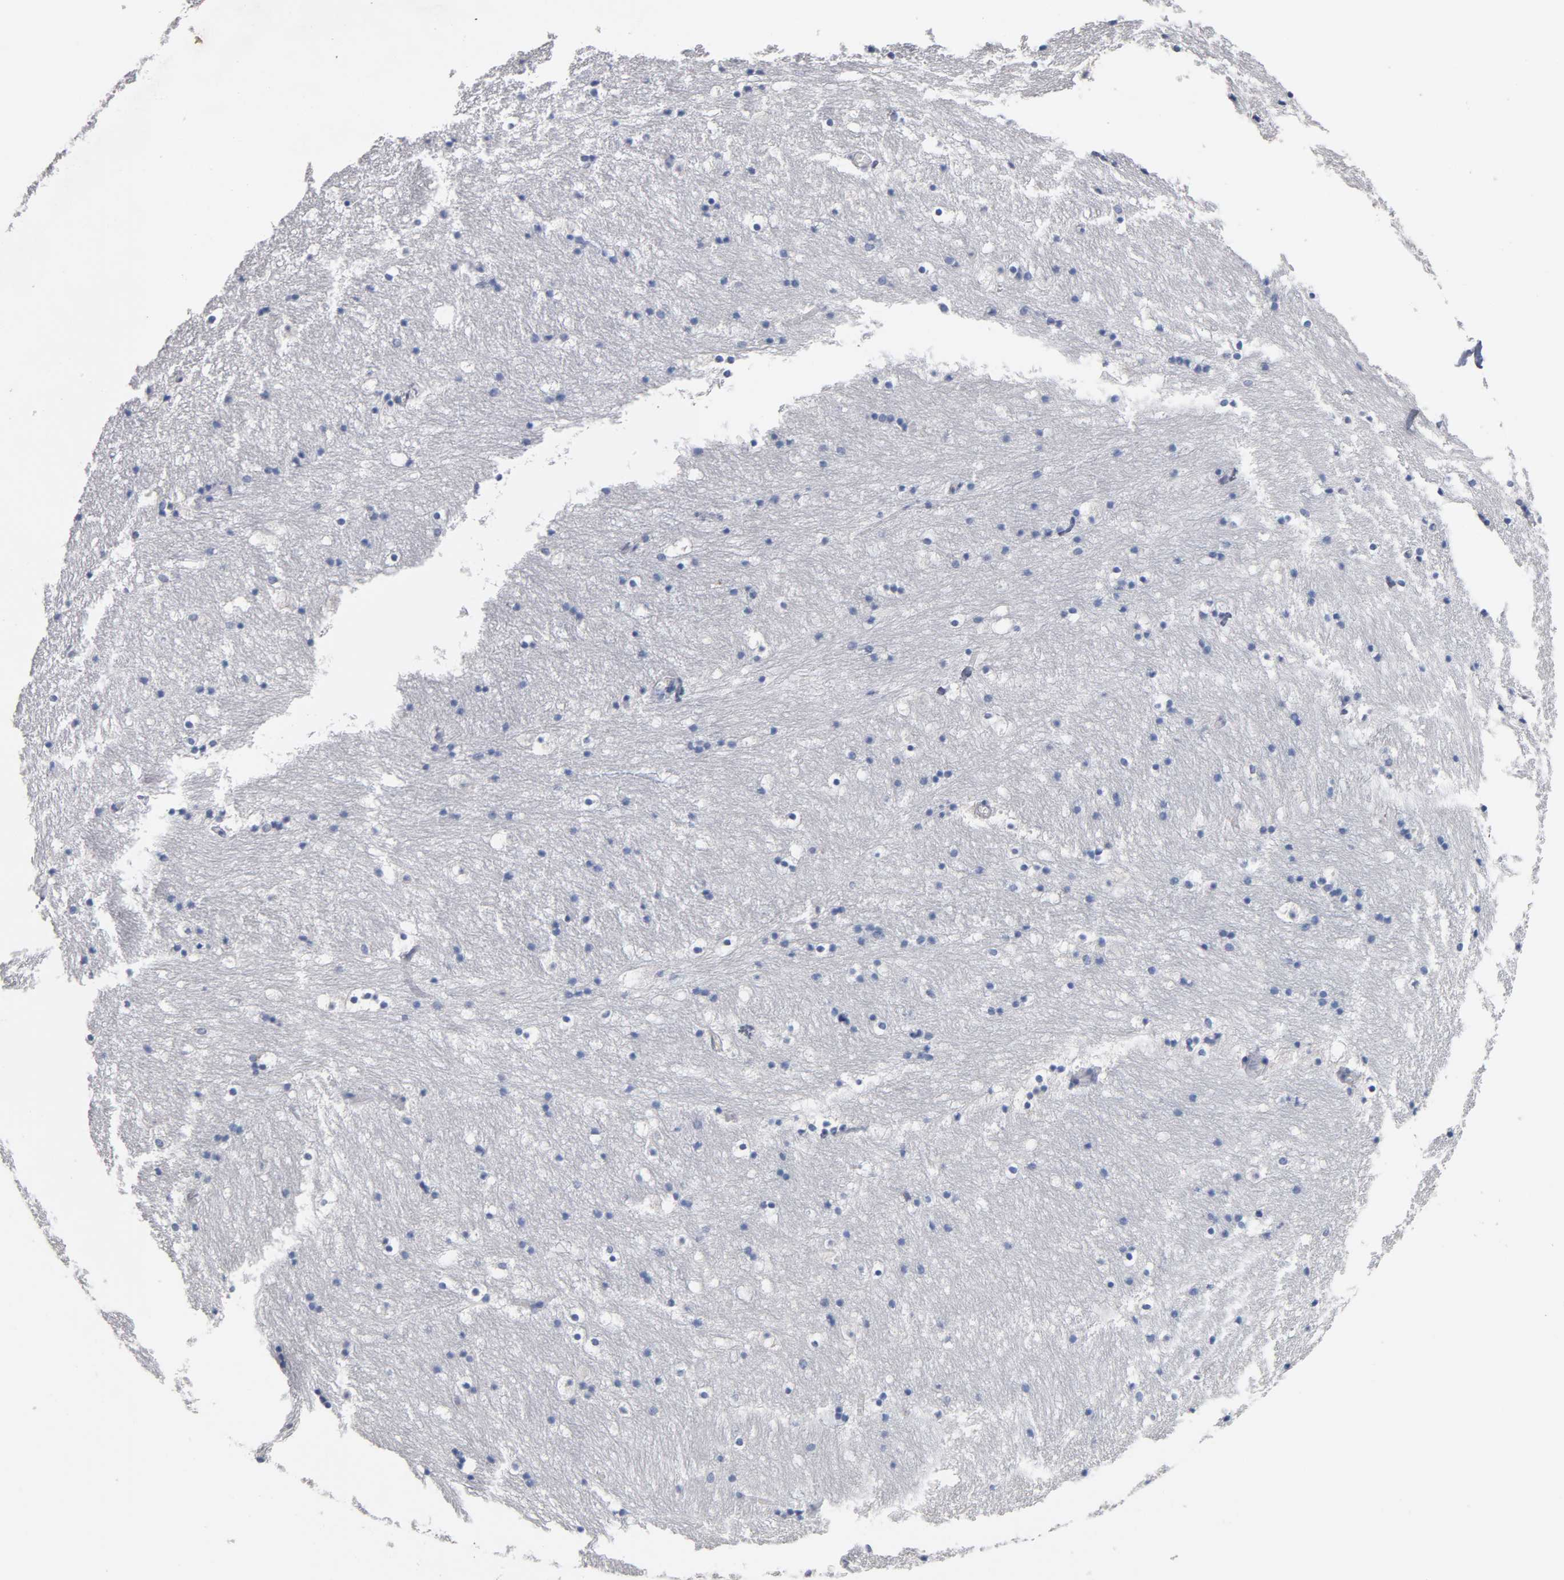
{"staining": {"intensity": "negative", "quantity": "none", "location": "none"}, "tissue": "caudate", "cell_type": "Glial cells", "image_type": "normal", "snomed": [{"axis": "morphology", "description": "Normal tissue, NOS"}, {"axis": "topography", "description": "Lateral ventricle wall"}], "caption": "Histopathology image shows no significant protein expression in glial cells of unremarkable caudate.", "gene": "ZCCHC13", "patient": {"sex": "male", "age": 45}}